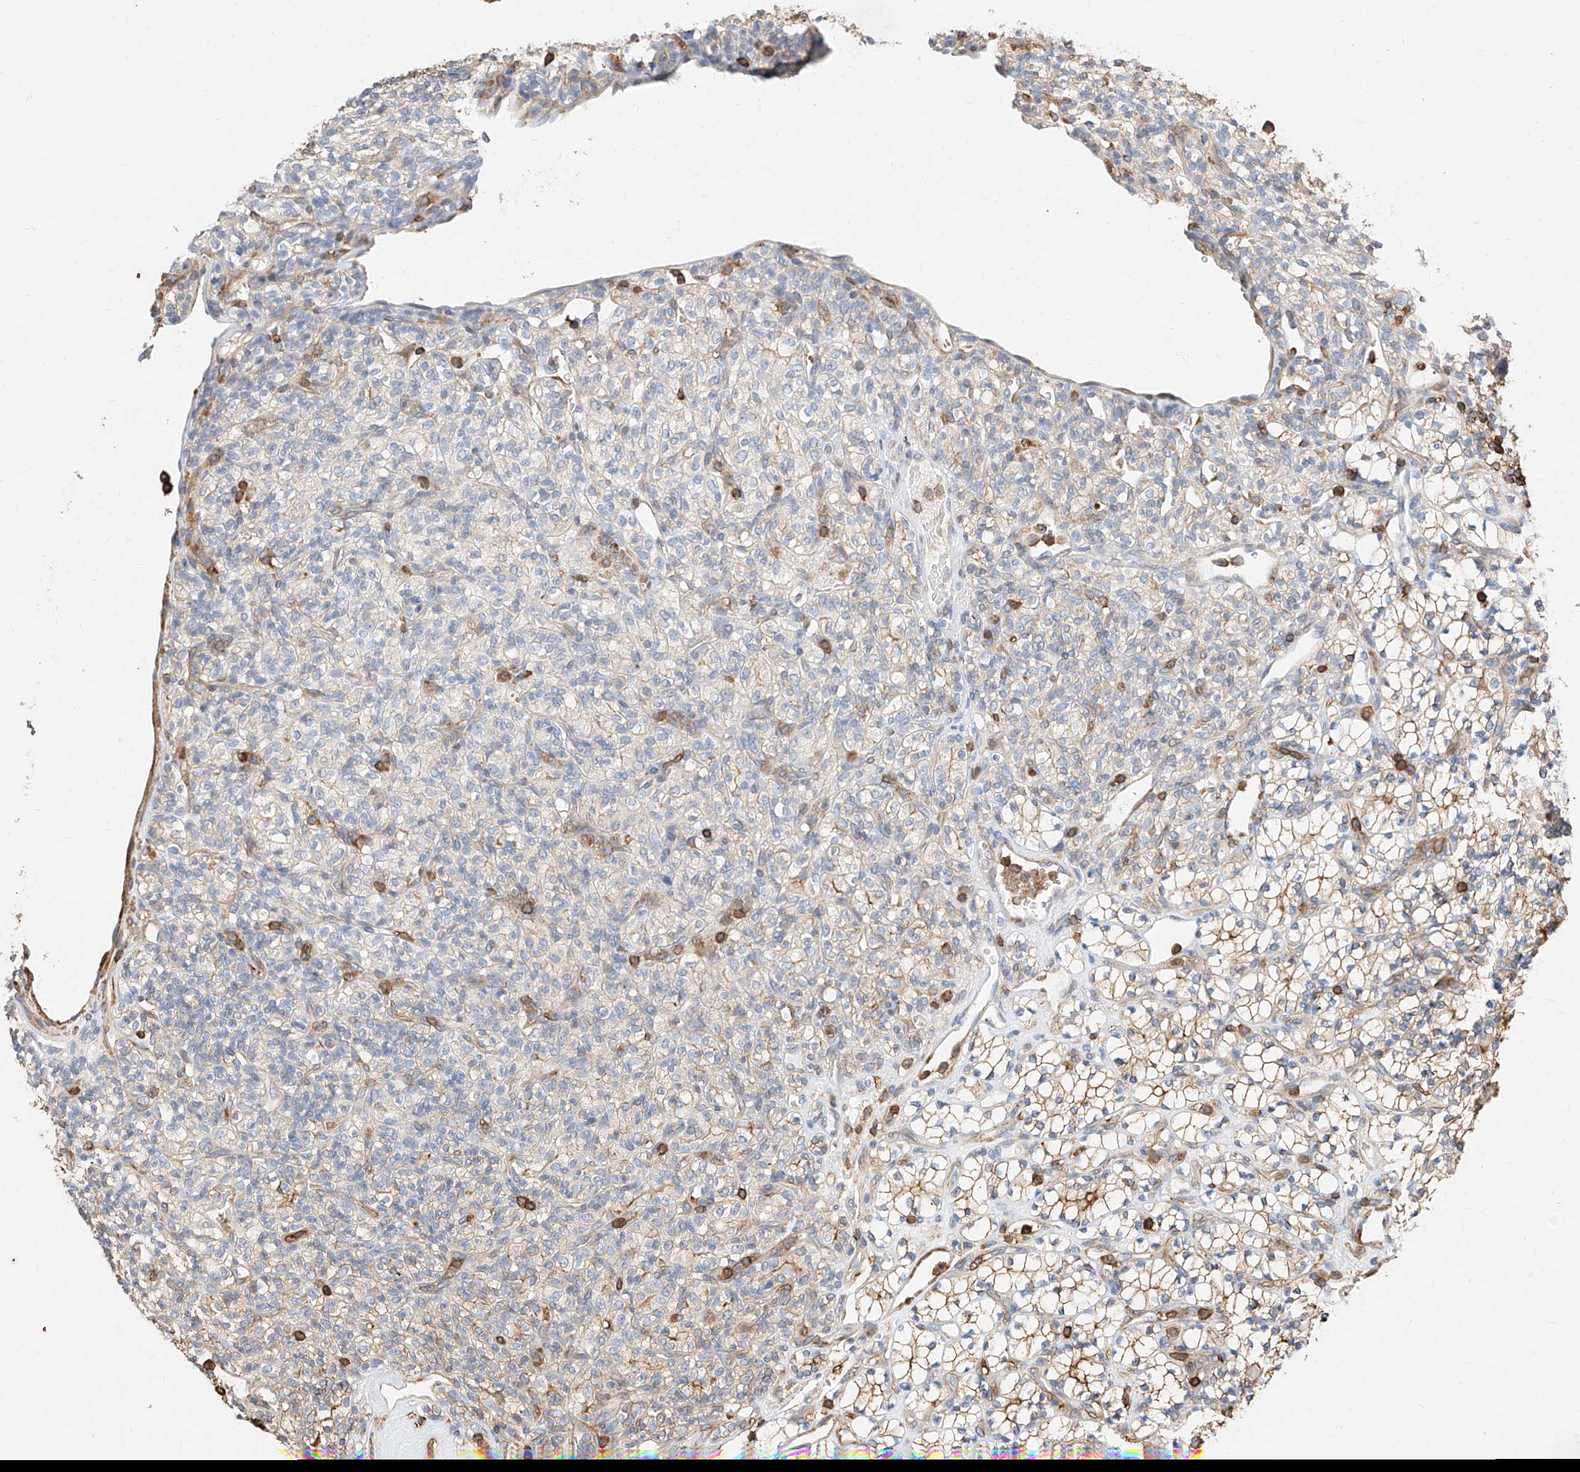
{"staining": {"intensity": "weak", "quantity": "25%-75%", "location": "cytoplasmic/membranous"}, "tissue": "renal cancer", "cell_type": "Tumor cells", "image_type": "cancer", "snomed": [{"axis": "morphology", "description": "Adenocarcinoma, NOS"}, {"axis": "topography", "description": "Kidney"}], "caption": "Protein analysis of renal cancer tissue reveals weak cytoplasmic/membranous positivity in about 25%-75% of tumor cells.", "gene": "WFS1", "patient": {"sex": "male", "age": 77}}